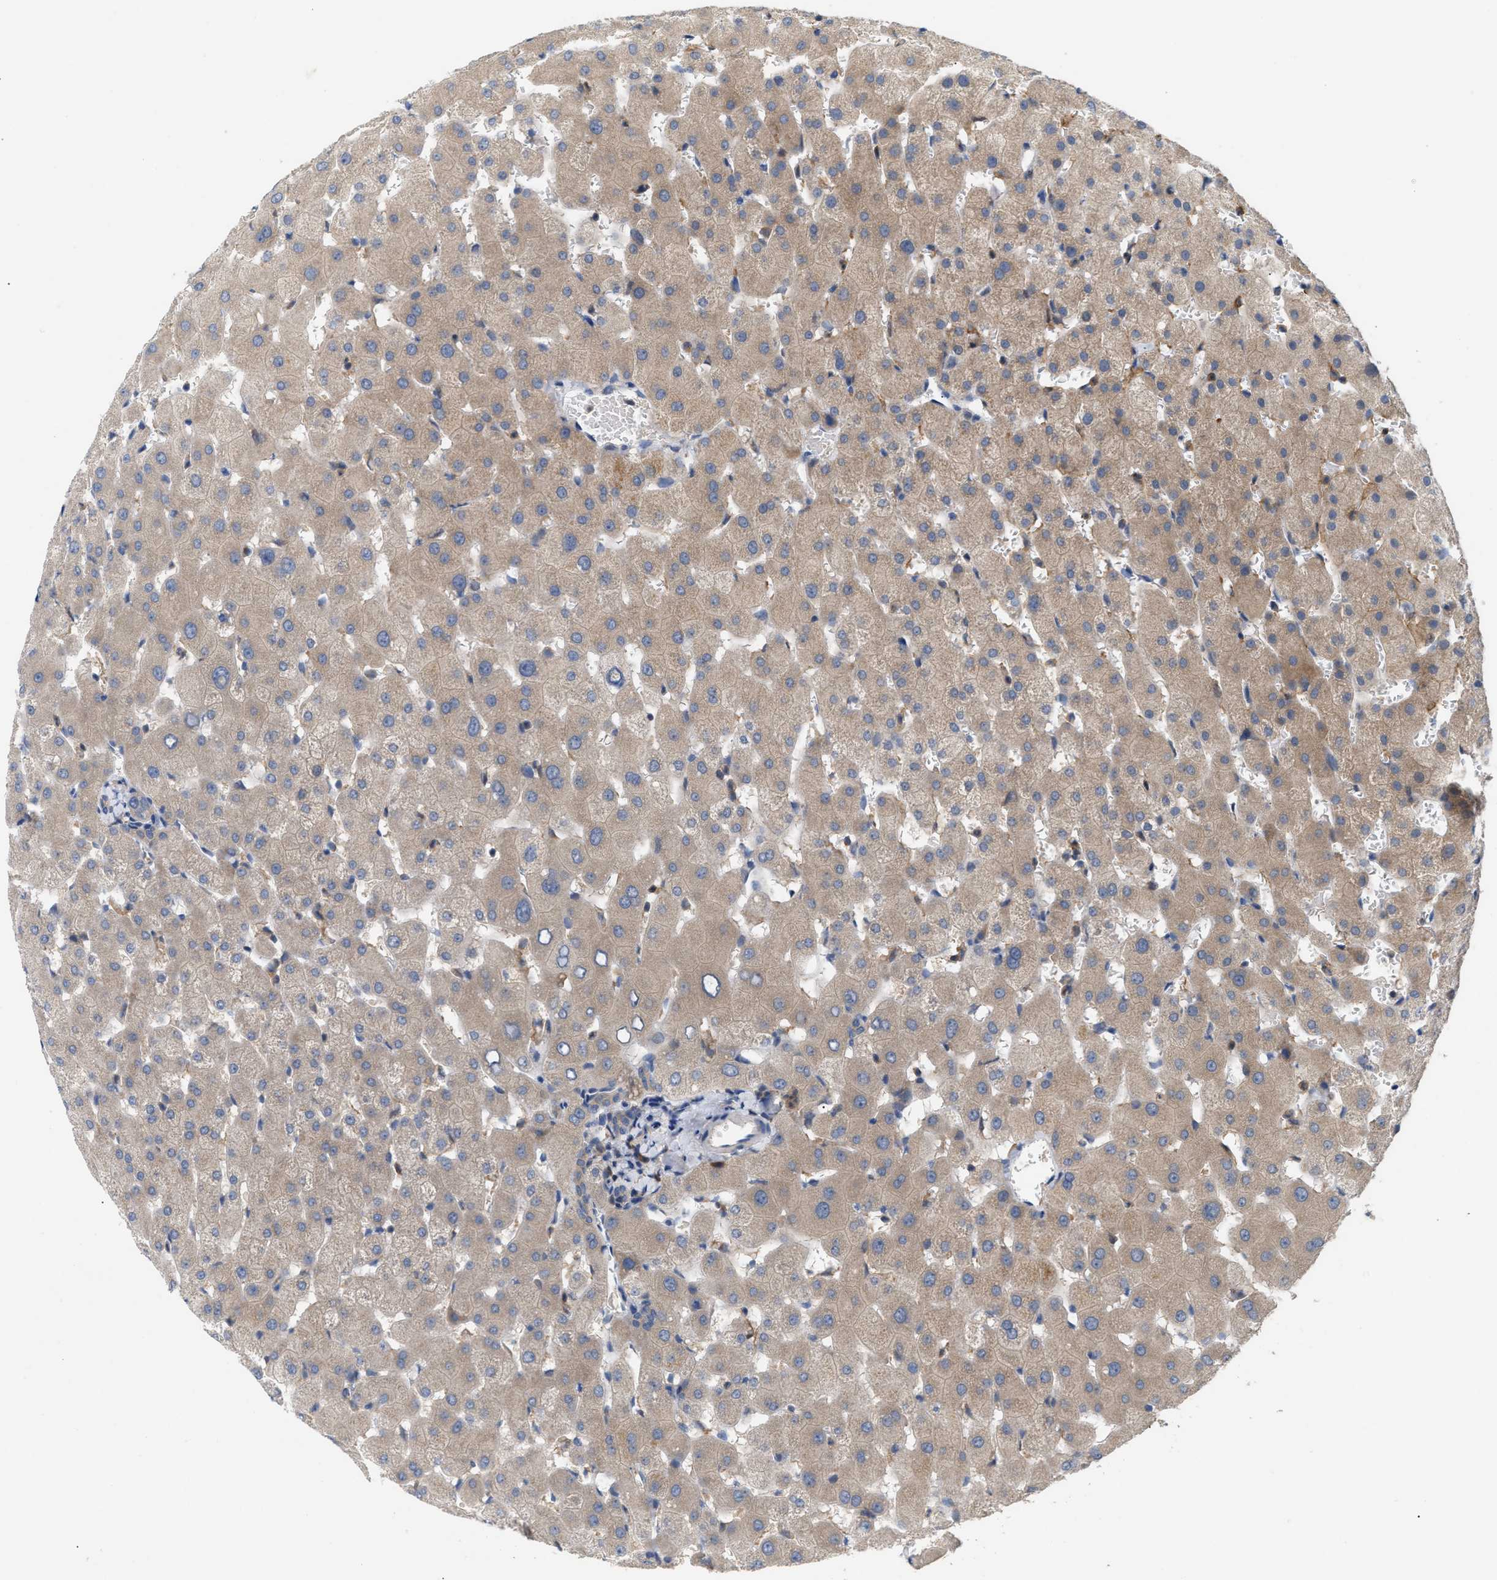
{"staining": {"intensity": "weak", "quantity": "25%-75%", "location": "cytoplasmic/membranous"}, "tissue": "liver", "cell_type": "Cholangiocytes", "image_type": "normal", "snomed": [{"axis": "morphology", "description": "Normal tissue, NOS"}, {"axis": "topography", "description": "Liver"}], "caption": "This photomicrograph displays immunohistochemistry (IHC) staining of normal human liver, with low weak cytoplasmic/membranous positivity in about 25%-75% of cholangiocytes.", "gene": "DBNL", "patient": {"sex": "female", "age": 63}}